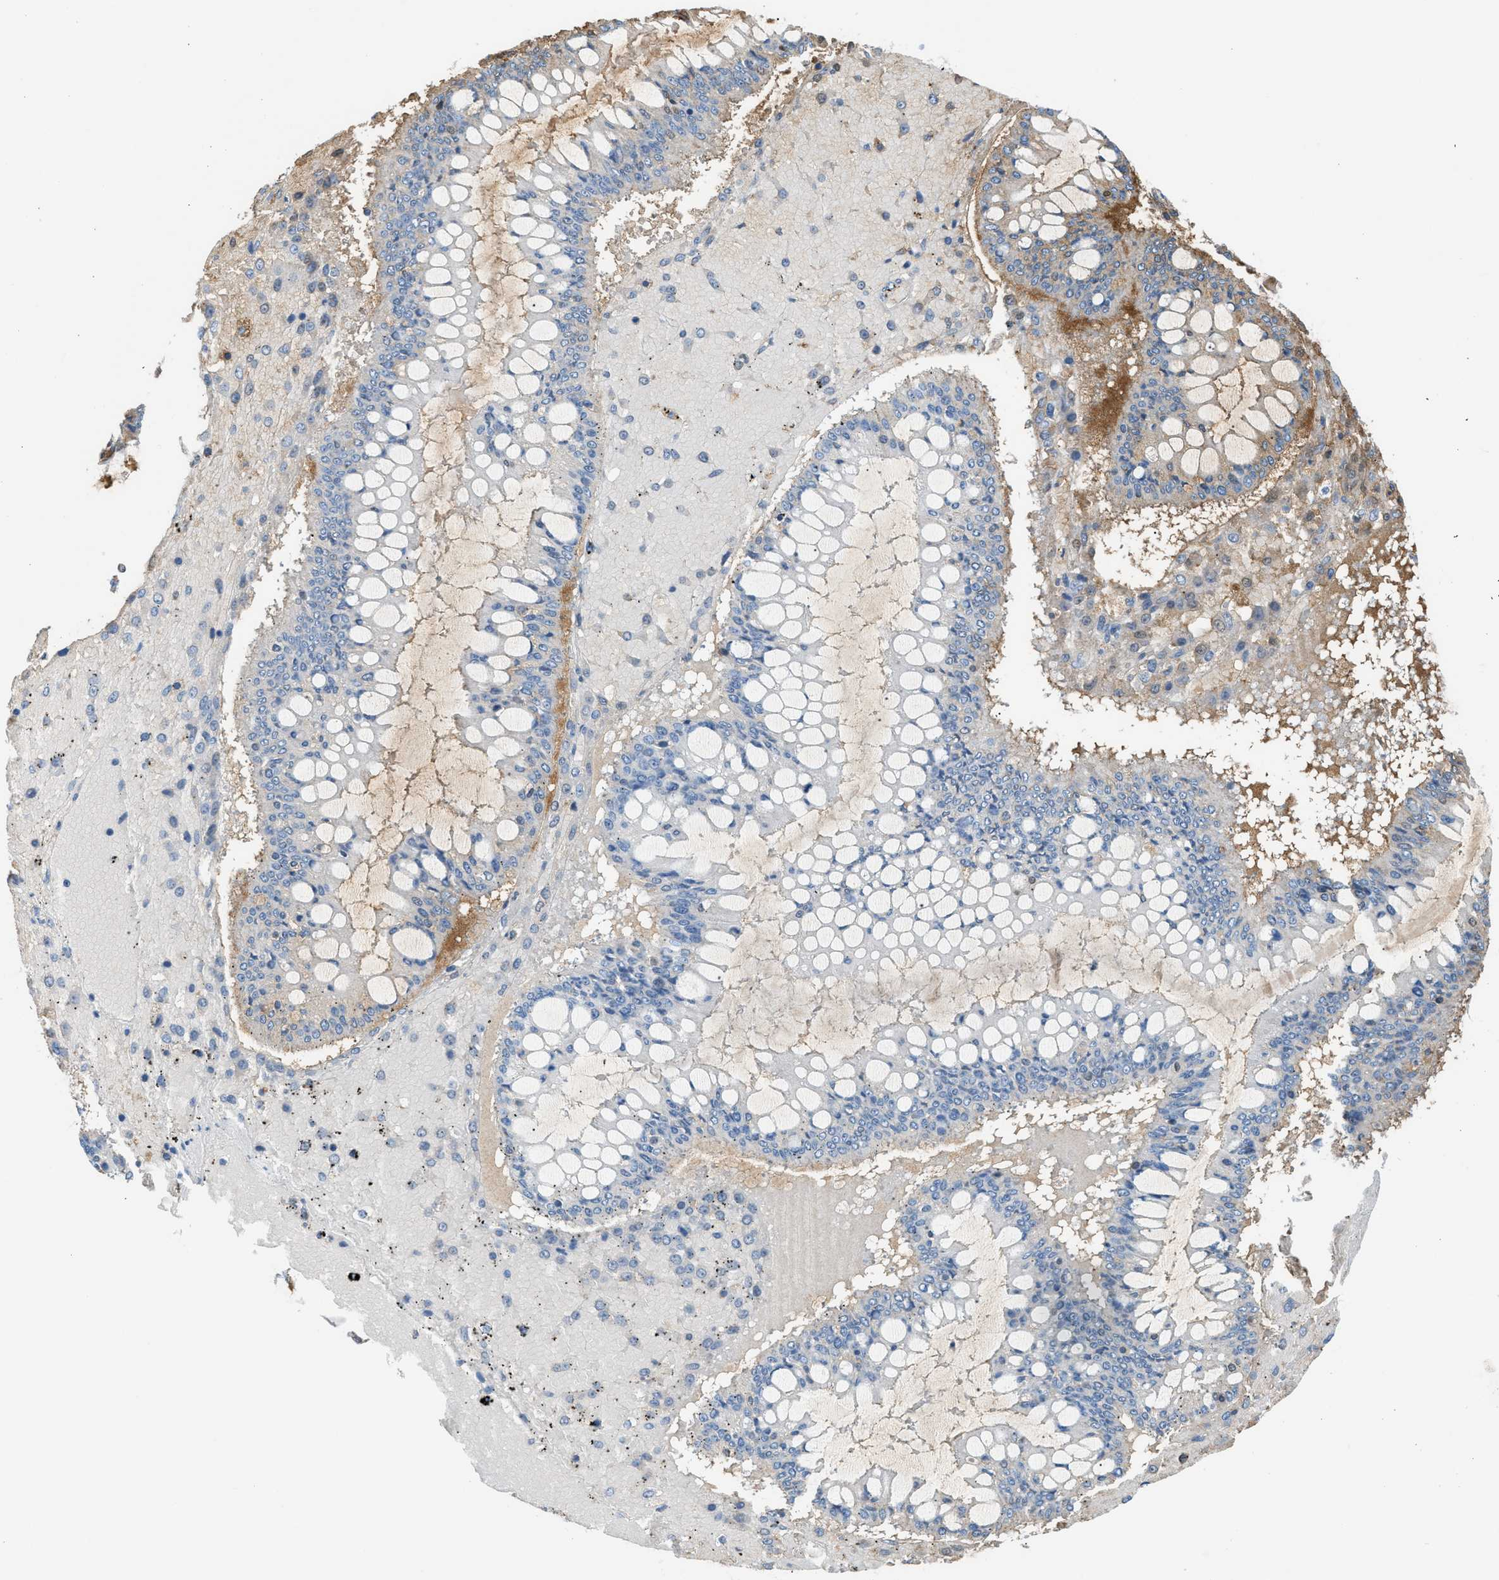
{"staining": {"intensity": "negative", "quantity": "none", "location": "none"}, "tissue": "ovarian cancer", "cell_type": "Tumor cells", "image_type": "cancer", "snomed": [{"axis": "morphology", "description": "Cystadenocarcinoma, mucinous, NOS"}, {"axis": "topography", "description": "Ovary"}], "caption": "Tumor cells show no significant protein expression in ovarian cancer (mucinous cystadenocarcinoma).", "gene": "CFI", "patient": {"sex": "female", "age": 73}}